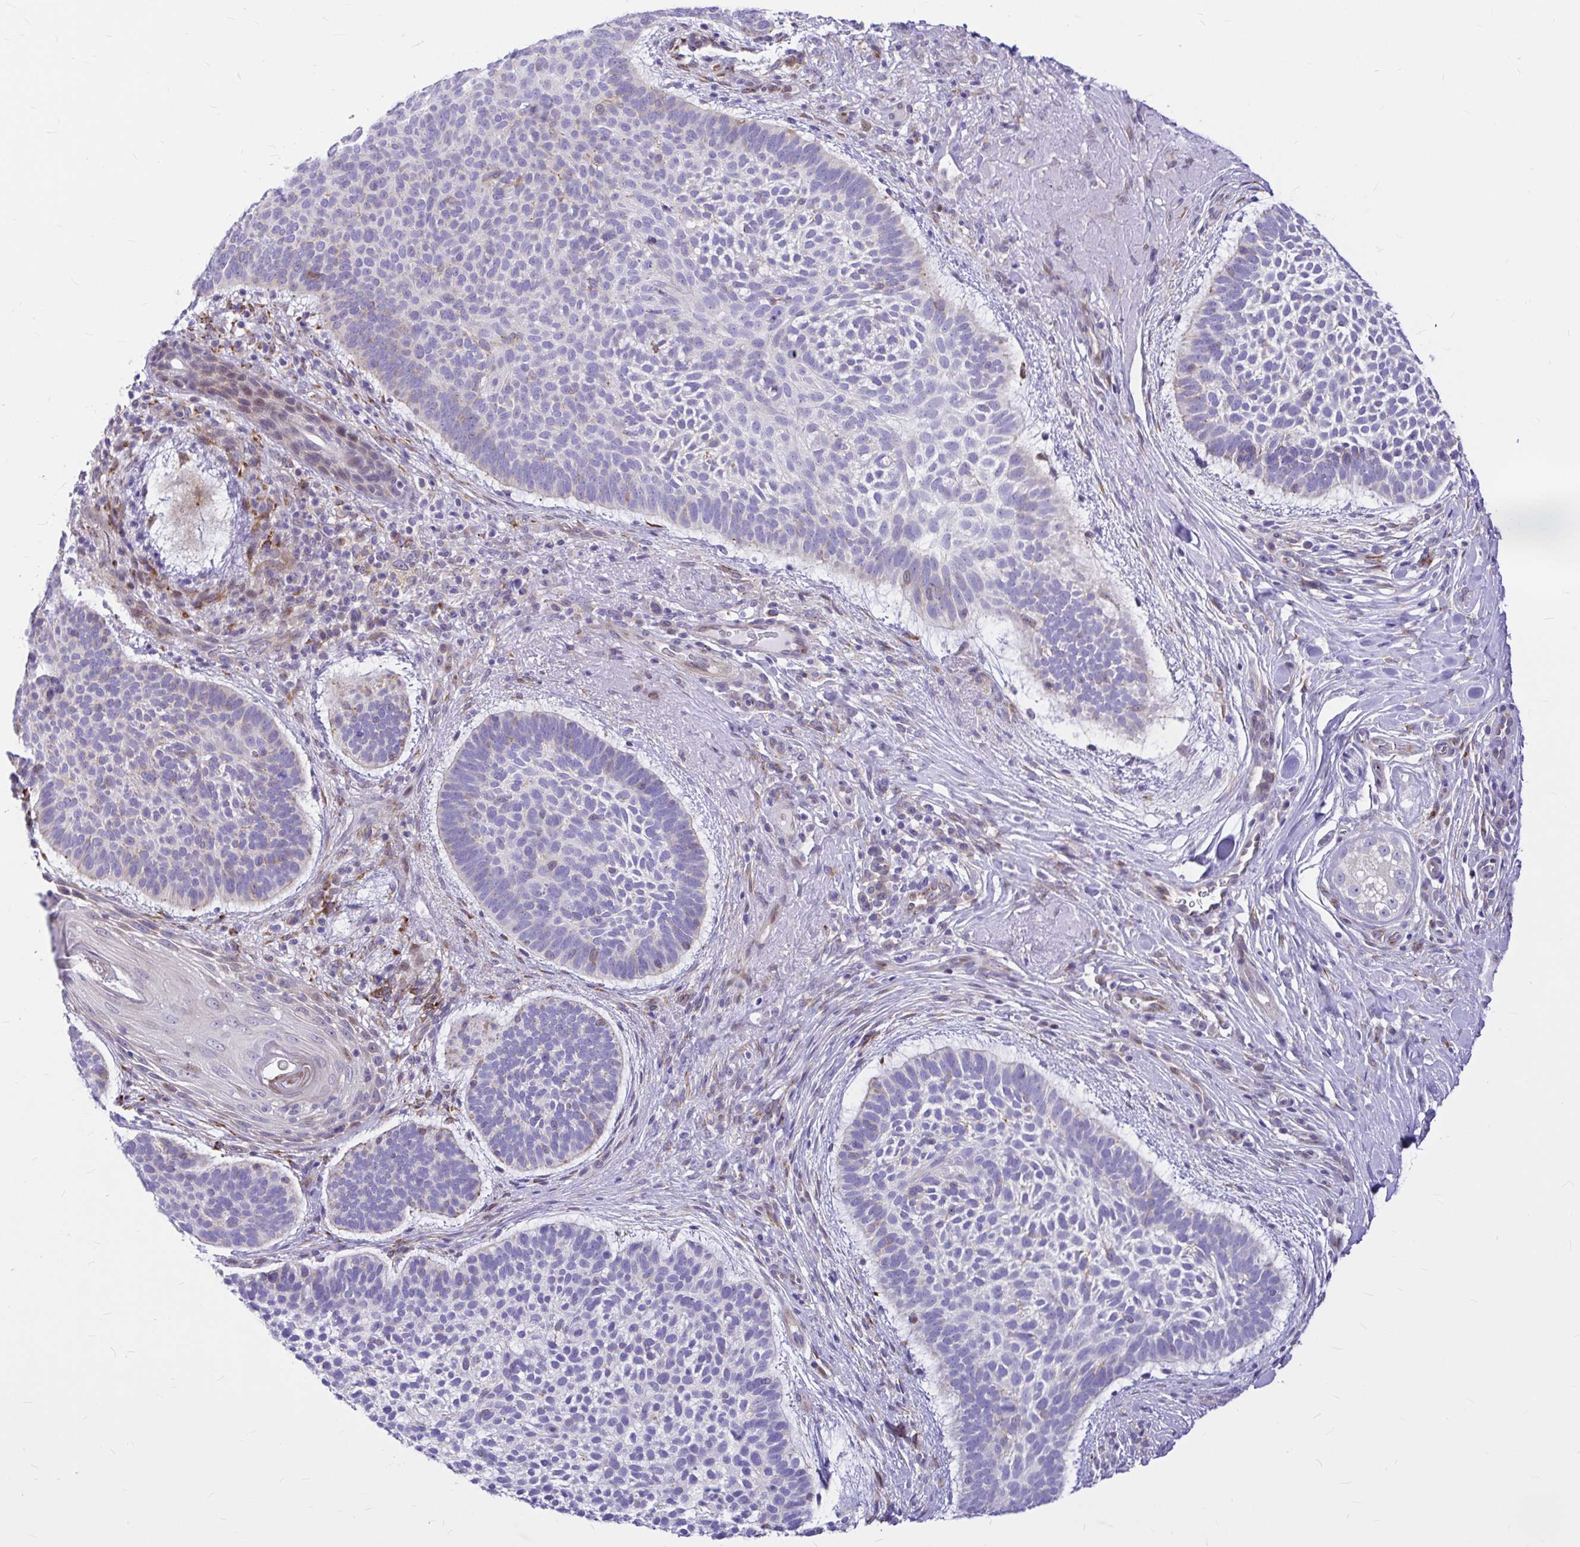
{"staining": {"intensity": "negative", "quantity": "none", "location": "none"}, "tissue": "skin cancer", "cell_type": "Tumor cells", "image_type": "cancer", "snomed": [{"axis": "morphology", "description": "Basal cell carcinoma"}, {"axis": "topography", "description": "Skin"}, {"axis": "topography", "description": "Skin of face"}], "caption": "Human basal cell carcinoma (skin) stained for a protein using IHC shows no positivity in tumor cells.", "gene": "GABBR2", "patient": {"sex": "male", "age": 73}}